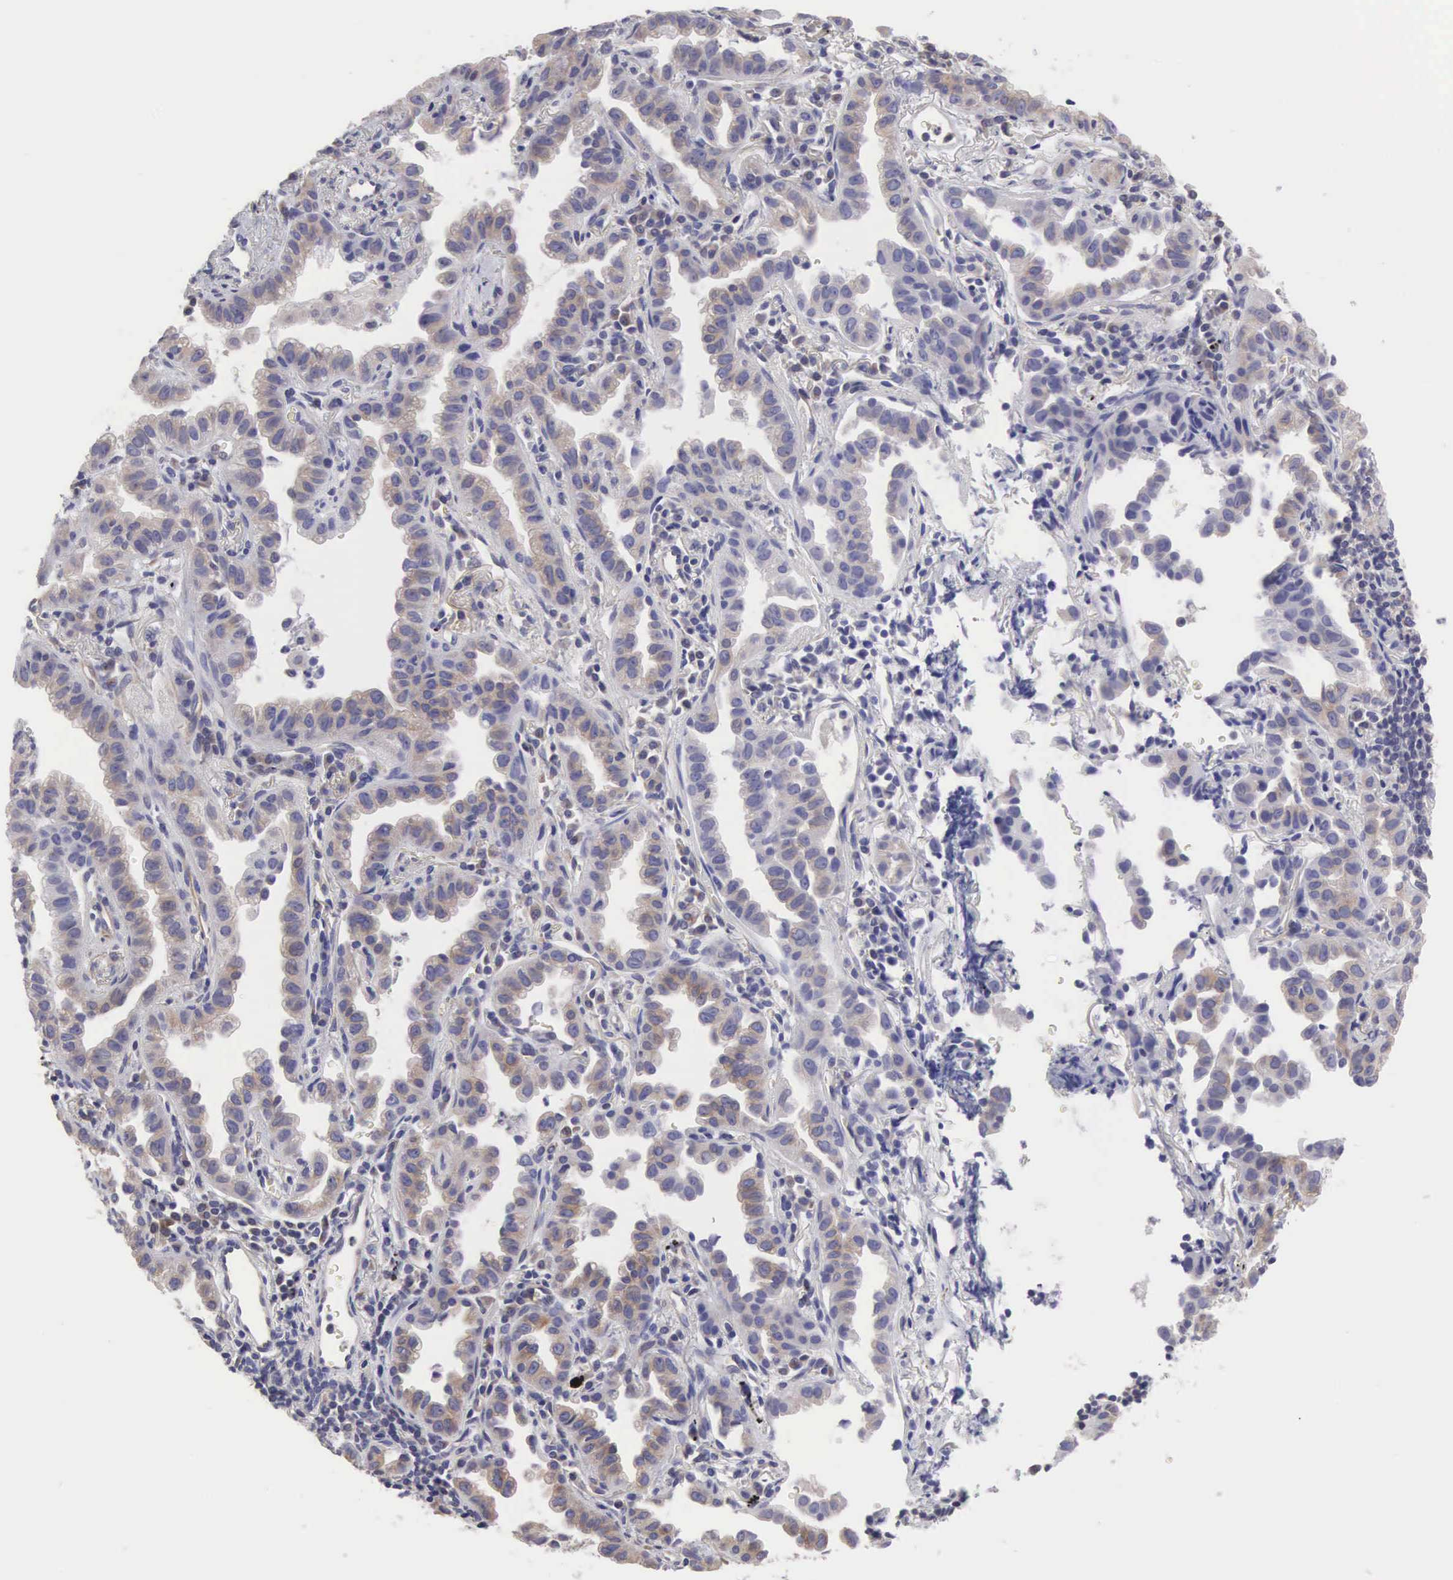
{"staining": {"intensity": "weak", "quantity": "<25%", "location": "cytoplasmic/membranous"}, "tissue": "lung cancer", "cell_type": "Tumor cells", "image_type": "cancer", "snomed": [{"axis": "morphology", "description": "Adenocarcinoma, NOS"}, {"axis": "topography", "description": "Lung"}], "caption": "Immunohistochemistry image of human lung cancer stained for a protein (brown), which demonstrates no positivity in tumor cells.", "gene": "SLITRK4", "patient": {"sex": "female", "age": 50}}